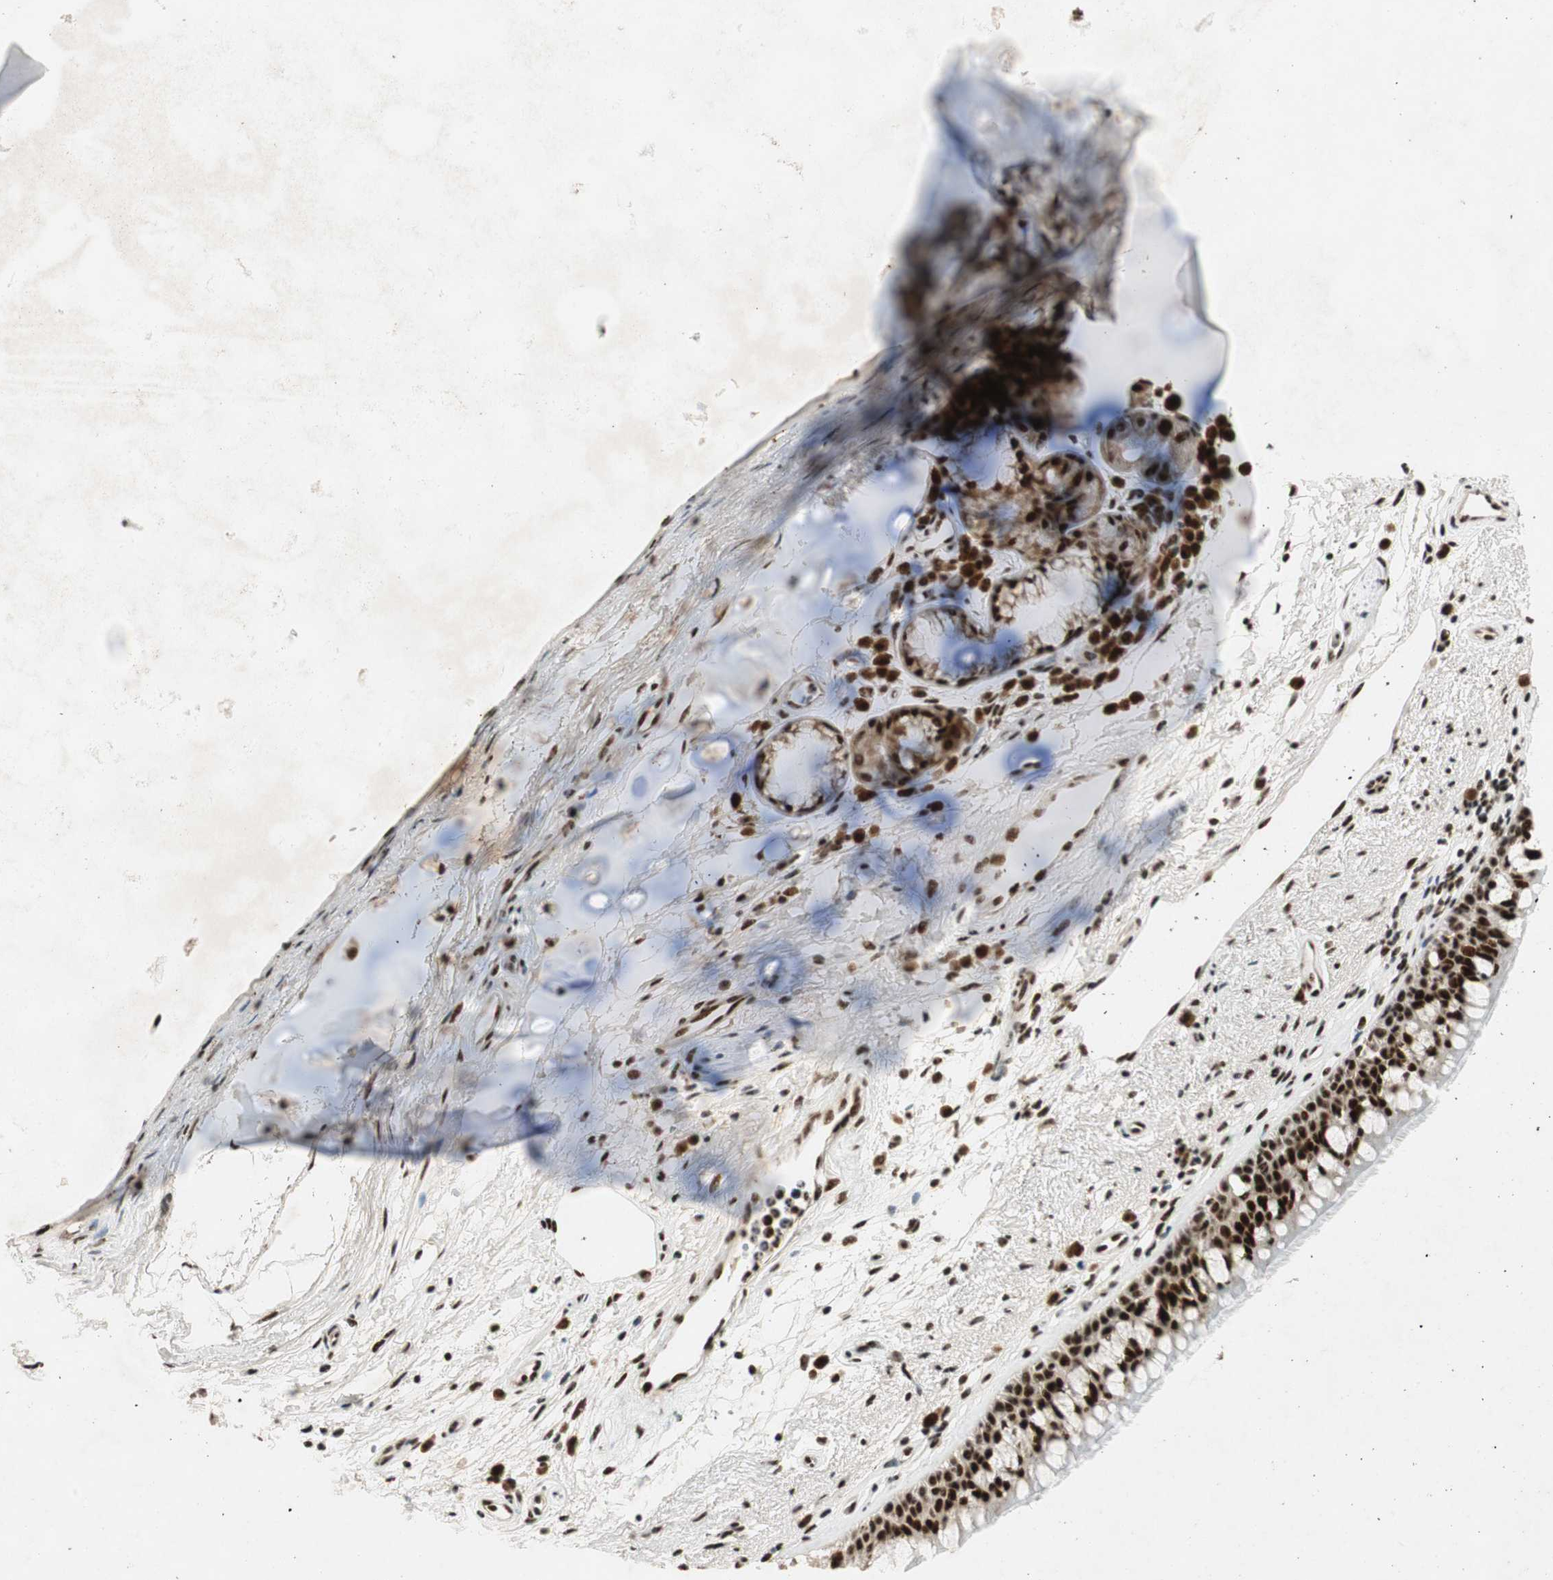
{"staining": {"intensity": "strong", "quantity": ">75%", "location": "nuclear"}, "tissue": "bronchus", "cell_type": "Respiratory epithelial cells", "image_type": "normal", "snomed": [{"axis": "morphology", "description": "Normal tissue, NOS"}, {"axis": "topography", "description": "Bronchus"}], "caption": "A high-resolution micrograph shows IHC staining of normal bronchus, which reveals strong nuclear expression in about >75% of respiratory epithelial cells.", "gene": "NCBP3", "patient": {"sex": "female", "age": 54}}